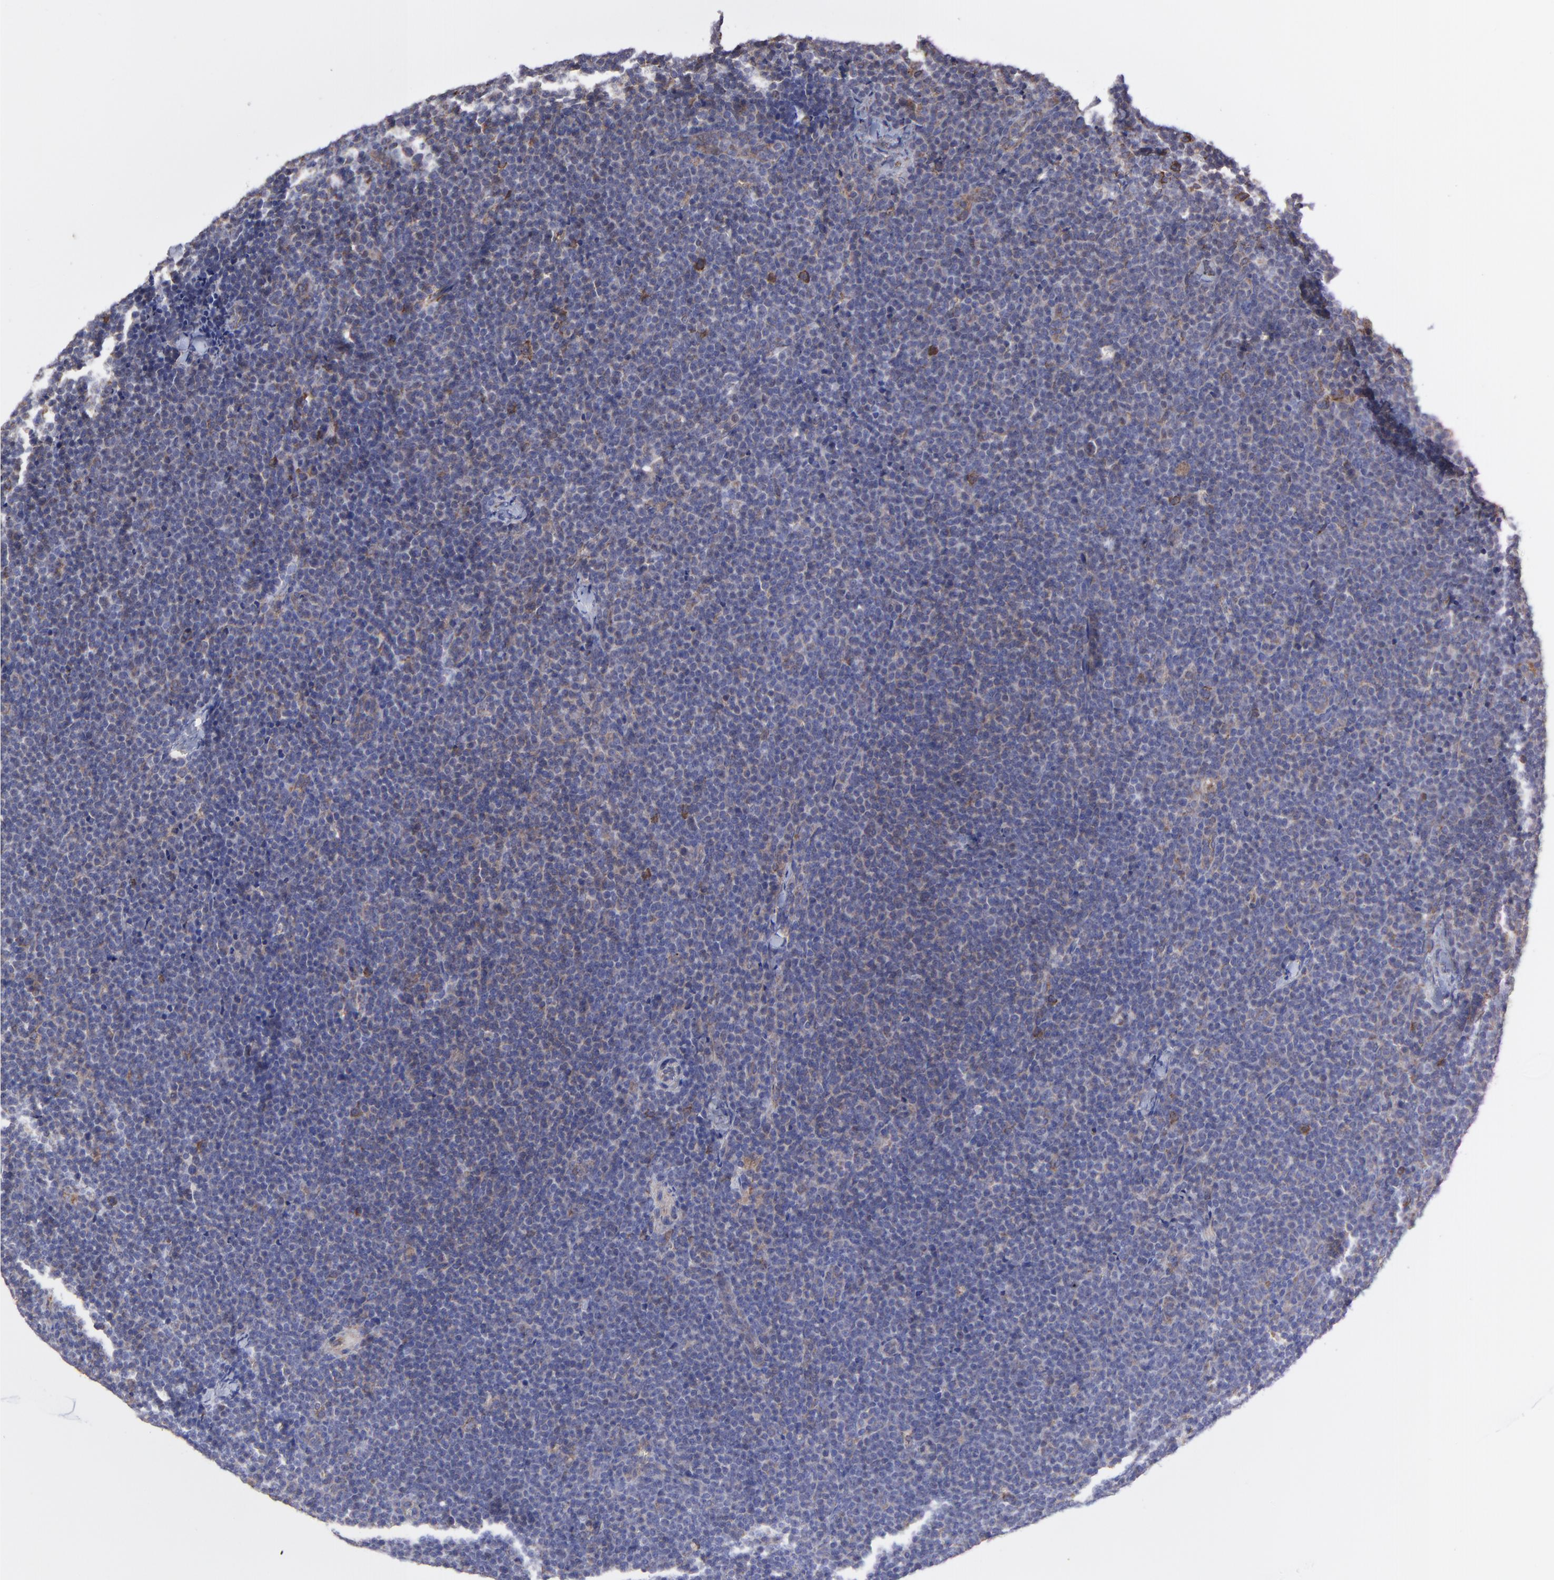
{"staining": {"intensity": "weak", "quantity": "<25%", "location": "cytoplasmic/membranous"}, "tissue": "lymphoma", "cell_type": "Tumor cells", "image_type": "cancer", "snomed": [{"axis": "morphology", "description": "Malignant lymphoma, non-Hodgkin's type, High grade"}, {"axis": "topography", "description": "Lymph node"}], "caption": "Immunohistochemical staining of lymphoma reveals no significant positivity in tumor cells.", "gene": "PFKM", "patient": {"sex": "female", "age": 58}}